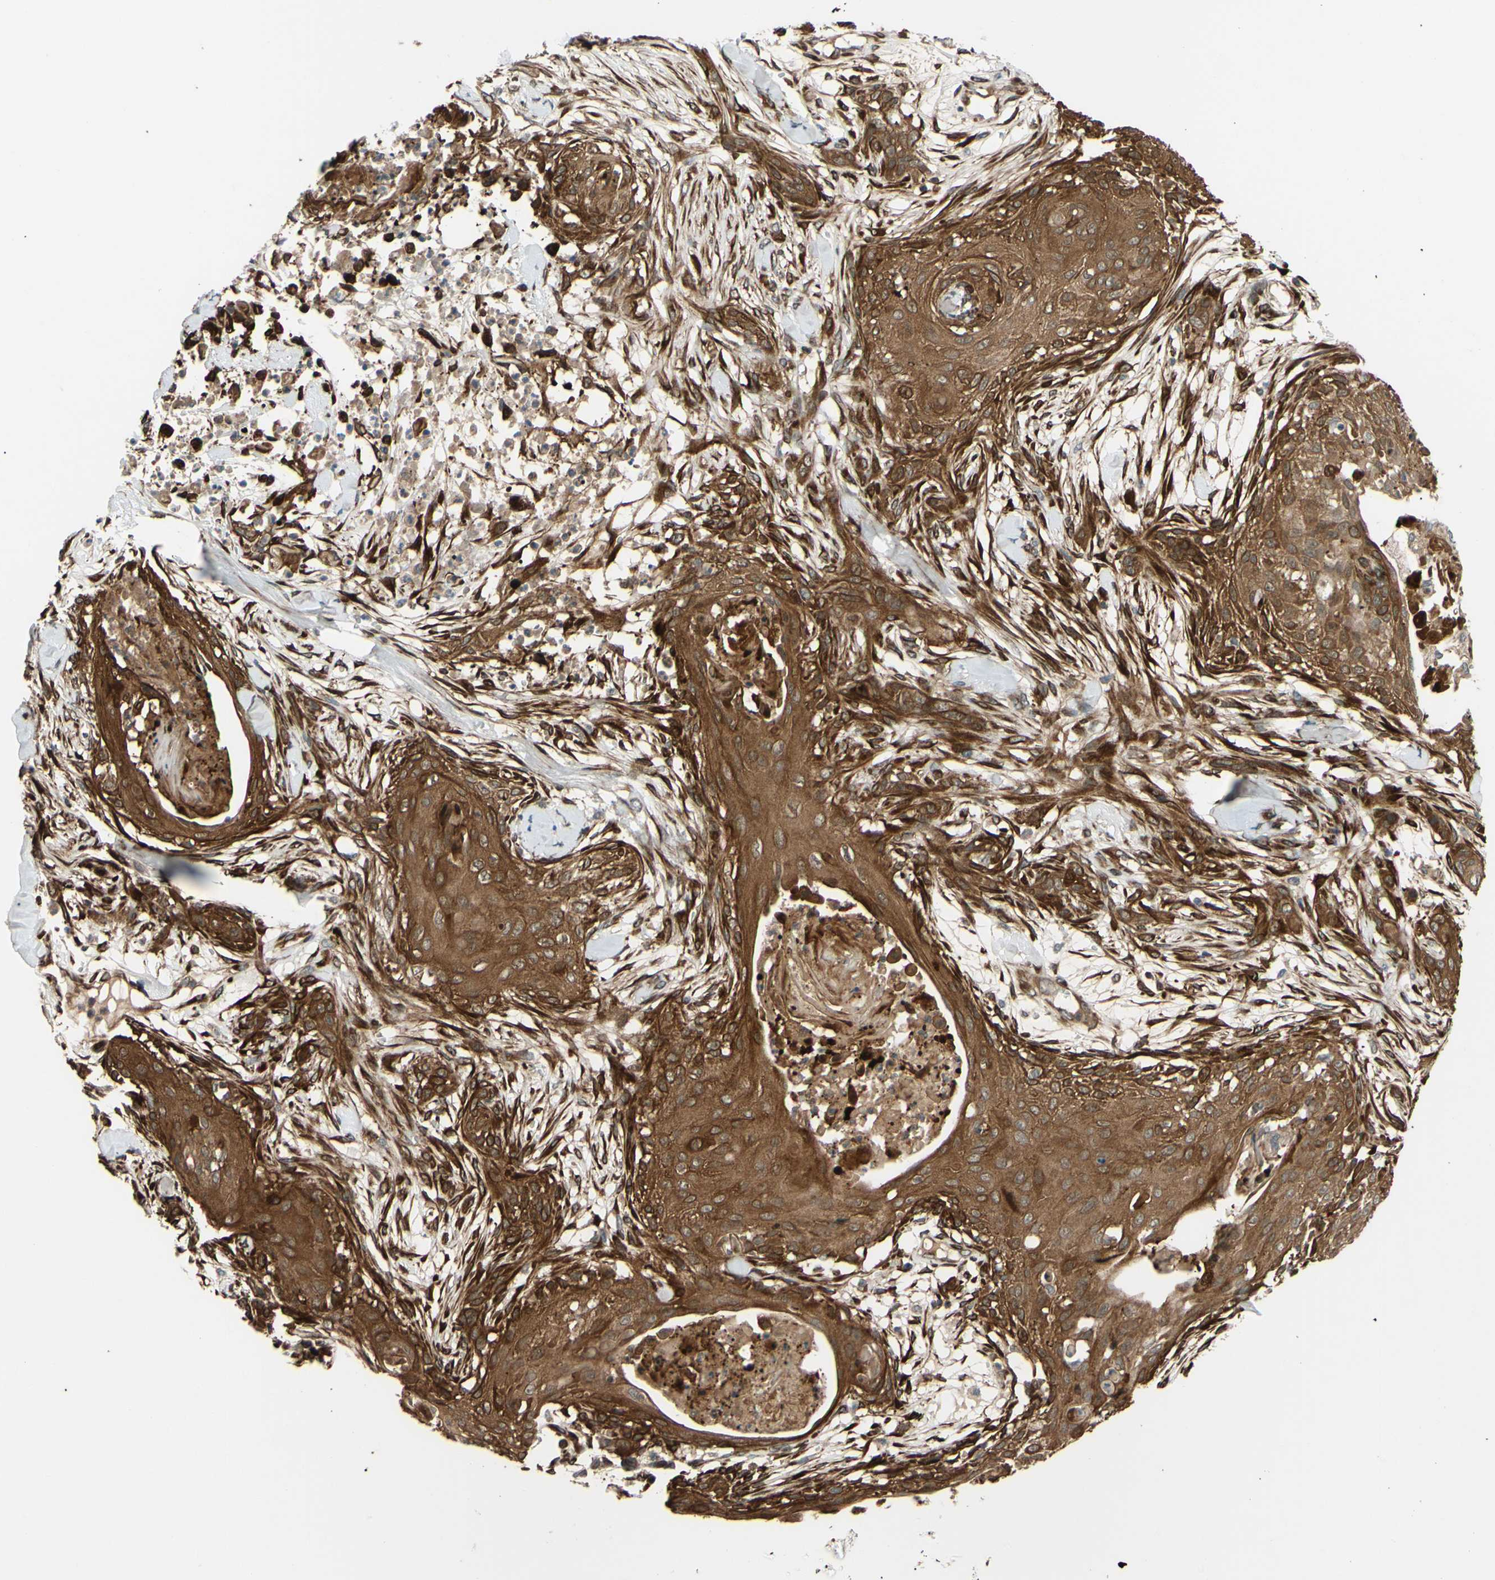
{"staining": {"intensity": "moderate", "quantity": ">75%", "location": "cytoplasmic/membranous"}, "tissue": "skin cancer", "cell_type": "Tumor cells", "image_type": "cancer", "snomed": [{"axis": "morphology", "description": "Squamous cell carcinoma, NOS"}, {"axis": "topography", "description": "Skin"}], "caption": "Protein staining of skin cancer (squamous cell carcinoma) tissue exhibits moderate cytoplasmic/membranous staining in about >75% of tumor cells. The staining was performed using DAB (3,3'-diaminobenzidine) to visualize the protein expression in brown, while the nuclei were stained in blue with hematoxylin (Magnification: 20x).", "gene": "PRAF2", "patient": {"sex": "female", "age": 59}}